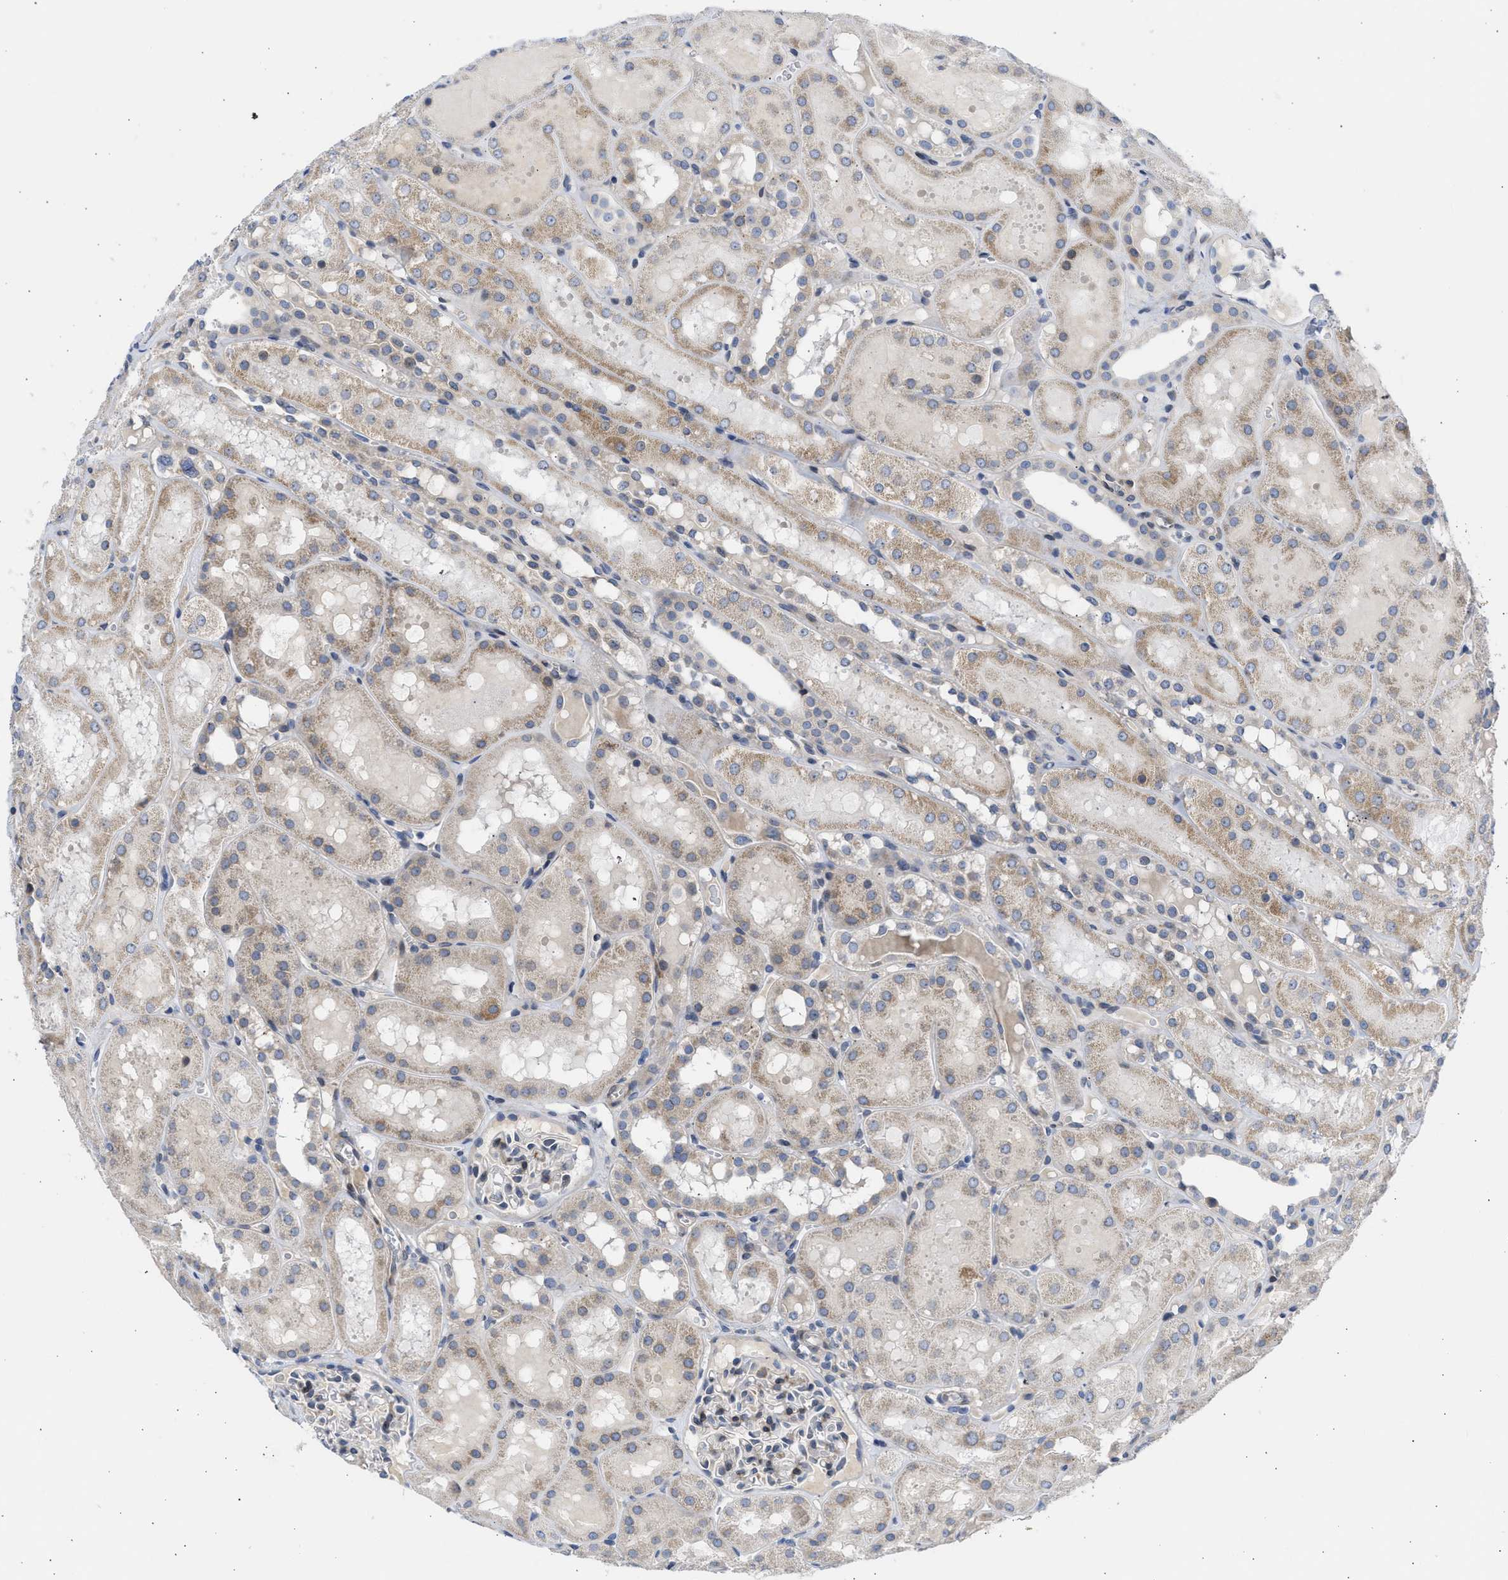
{"staining": {"intensity": "moderate", "quantity": "<25%", "location": "cytoplasmic/membranous,nuclear"}, "tissue": "kidney", "cell_type": "Cells in glomeruli", "image_type": "normal", "snomed": [{"axis": "morphology", "description": "Normal tissue, NOS"}, {"axis": "topography", "description": "Kidney"}, {"axis": "topography", "description": "Urinary bladder"}], "caption": "Cells in glomeruli reveal low levels of moderate cytoplasmic/membranous,nuclear expression in approximately <25% of cells in normal kidney.", "gene": "NUP35", "patient": {"sex": "male", "age": 16}}